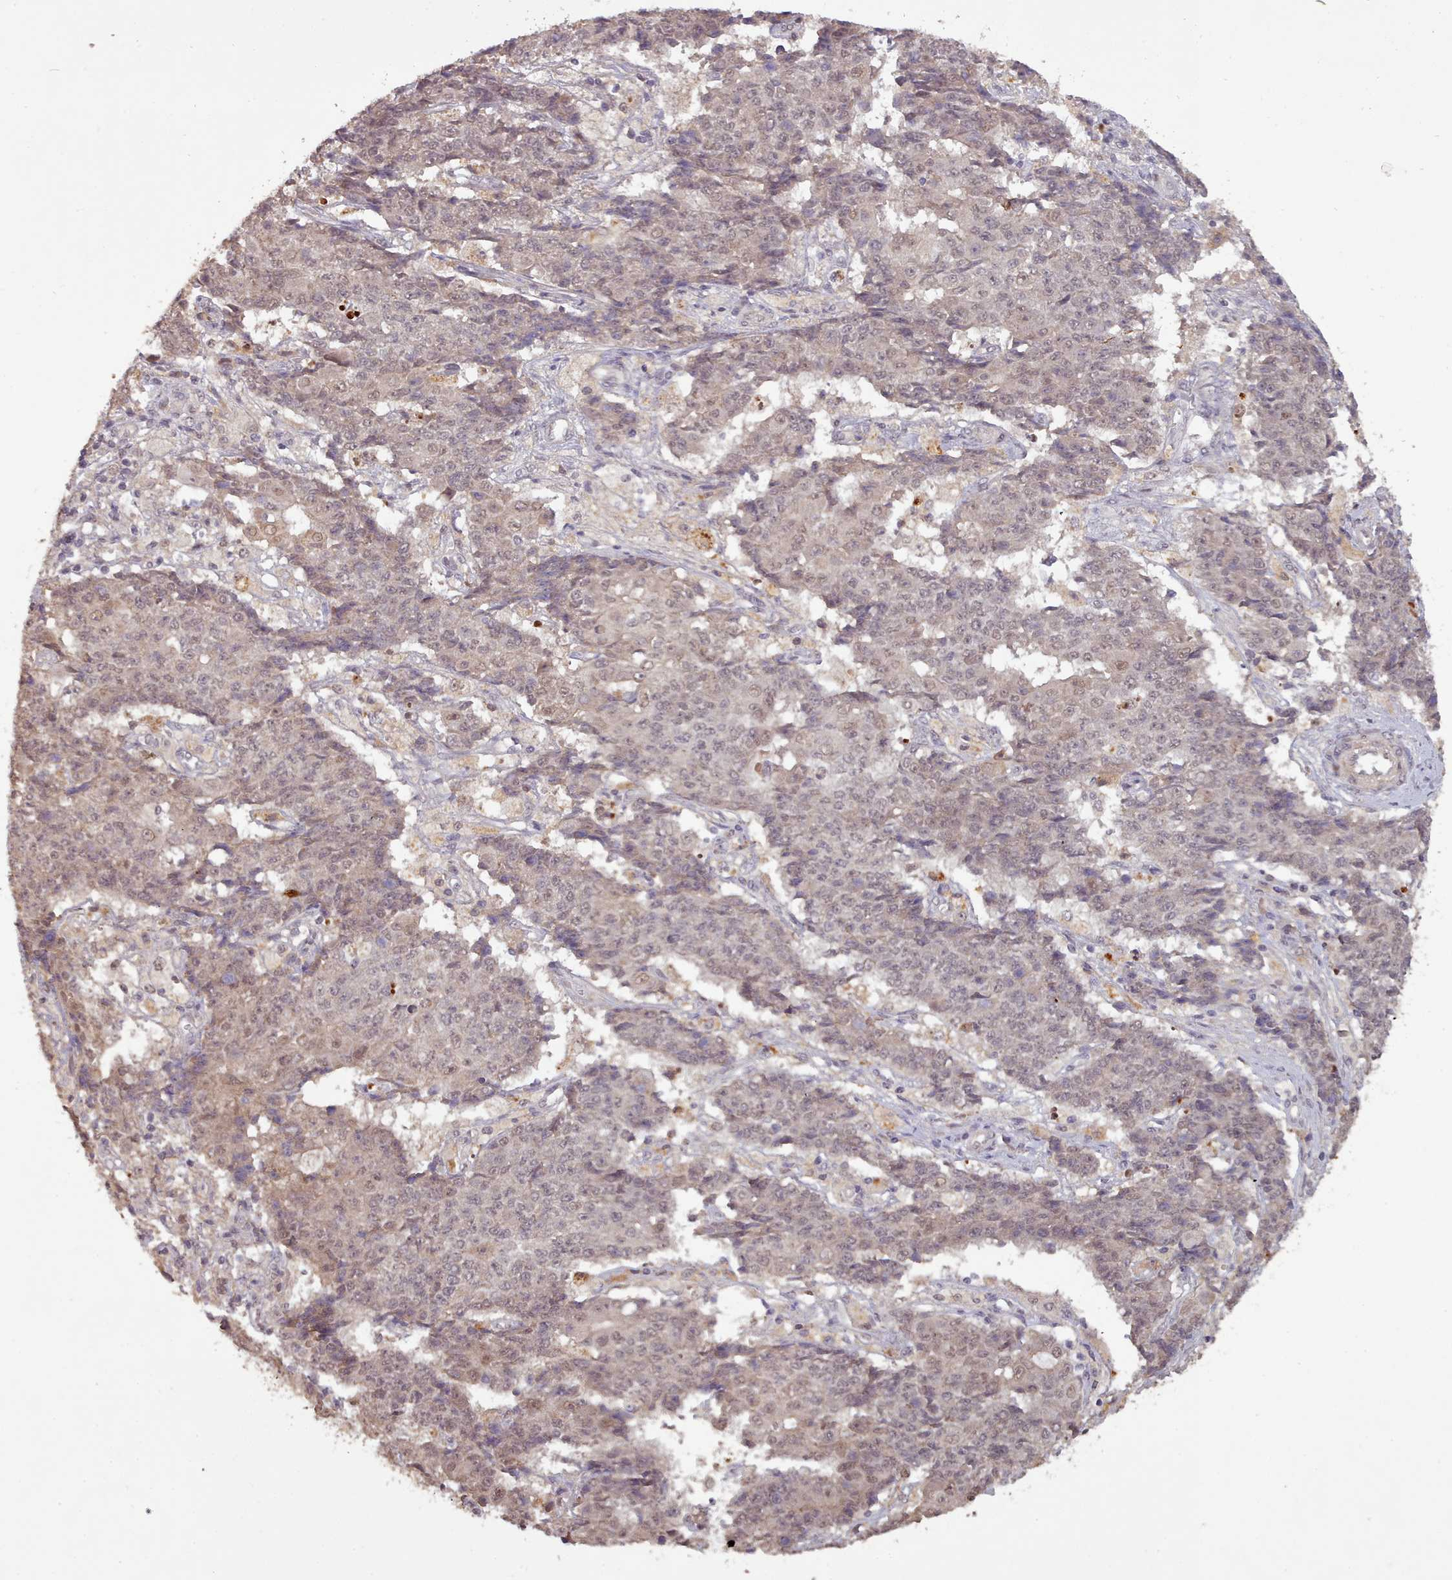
{"staining": {"intensity": "weak", "quantity": "25%-75%", "location": "nuclear"}, "tissue": "ovarian cancer", "cell_type": "Tumor cells", "image_type": "cancer", "snomed": [{"axis": "morphology", "description": "Carcinoma, endometroid"}, {"axis": "topography", "description": "Ovary"}], "caption": "Immunohistochemistry of human ovarian endometroid carcinoma demonstrates low levels of weak nuclear expression in about 25%-75% of tumor cells. The protein of interest is stained brown, and the nuclei are stained in blue (DAB (3,3'-diaminobenzidine) IHC with brightfield microscopy, high magnification).", "gene": "CDC6", "patient": {"sex": "female", "age": 42}}